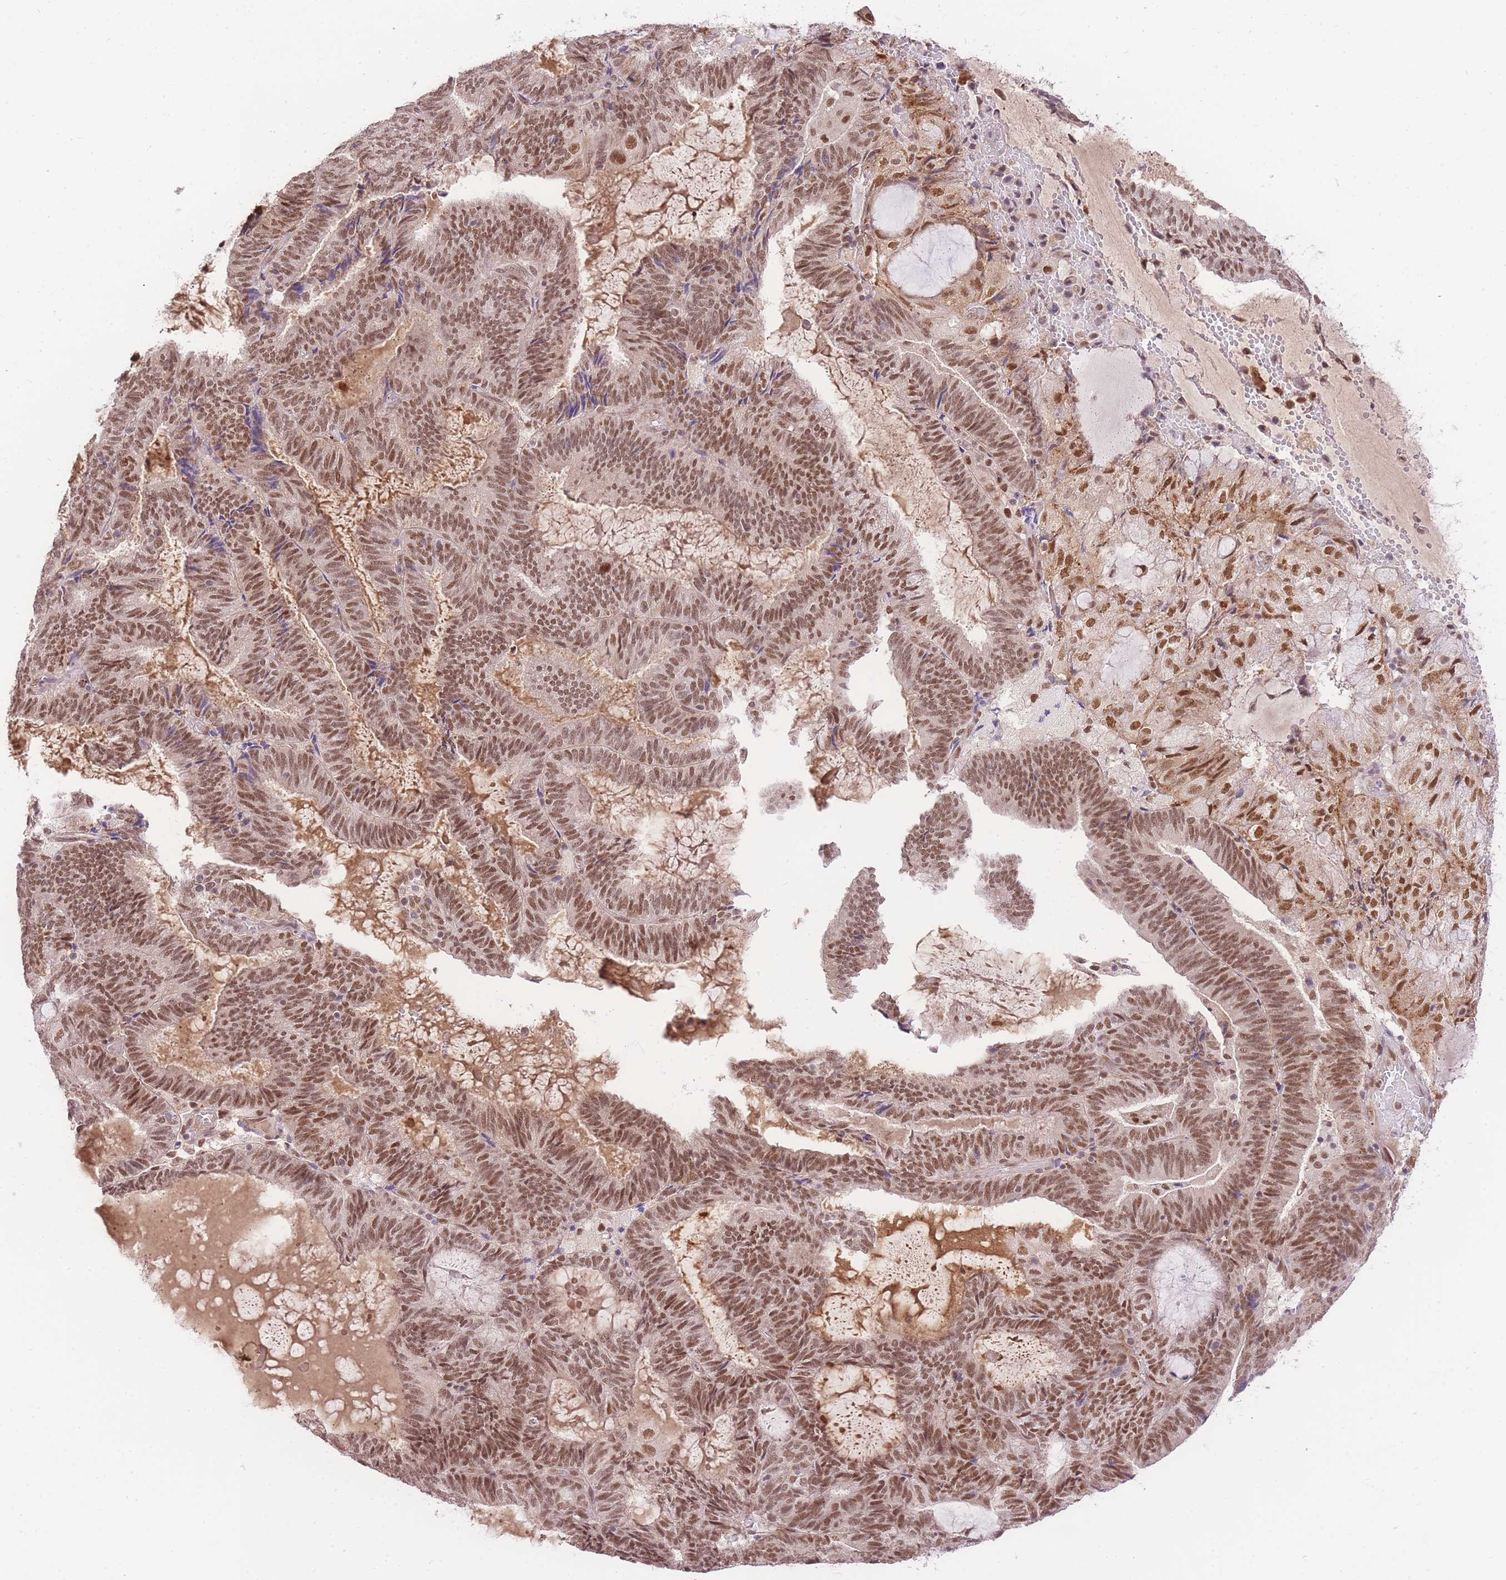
{"staining": {"intensity": "moderate", "quantity": ">75%", "location": "nuclear"}, "tissue": "endometrial cancer", "cell_type": "Tumor cells", "image_type": "cancer", "snomed": [{"axis": "morphology", "description": "Adenocarcinoma, NOS"}, {"axis": "topography", "description": "Endometrium"}], "caption": "An image of endometrial cancer (adenocarcinoma) stained for a protein displays moderate nuclear brown staining in tumor cells.", "gene": "UBXN7", "patient": {"sex": "female", "age": 81}}